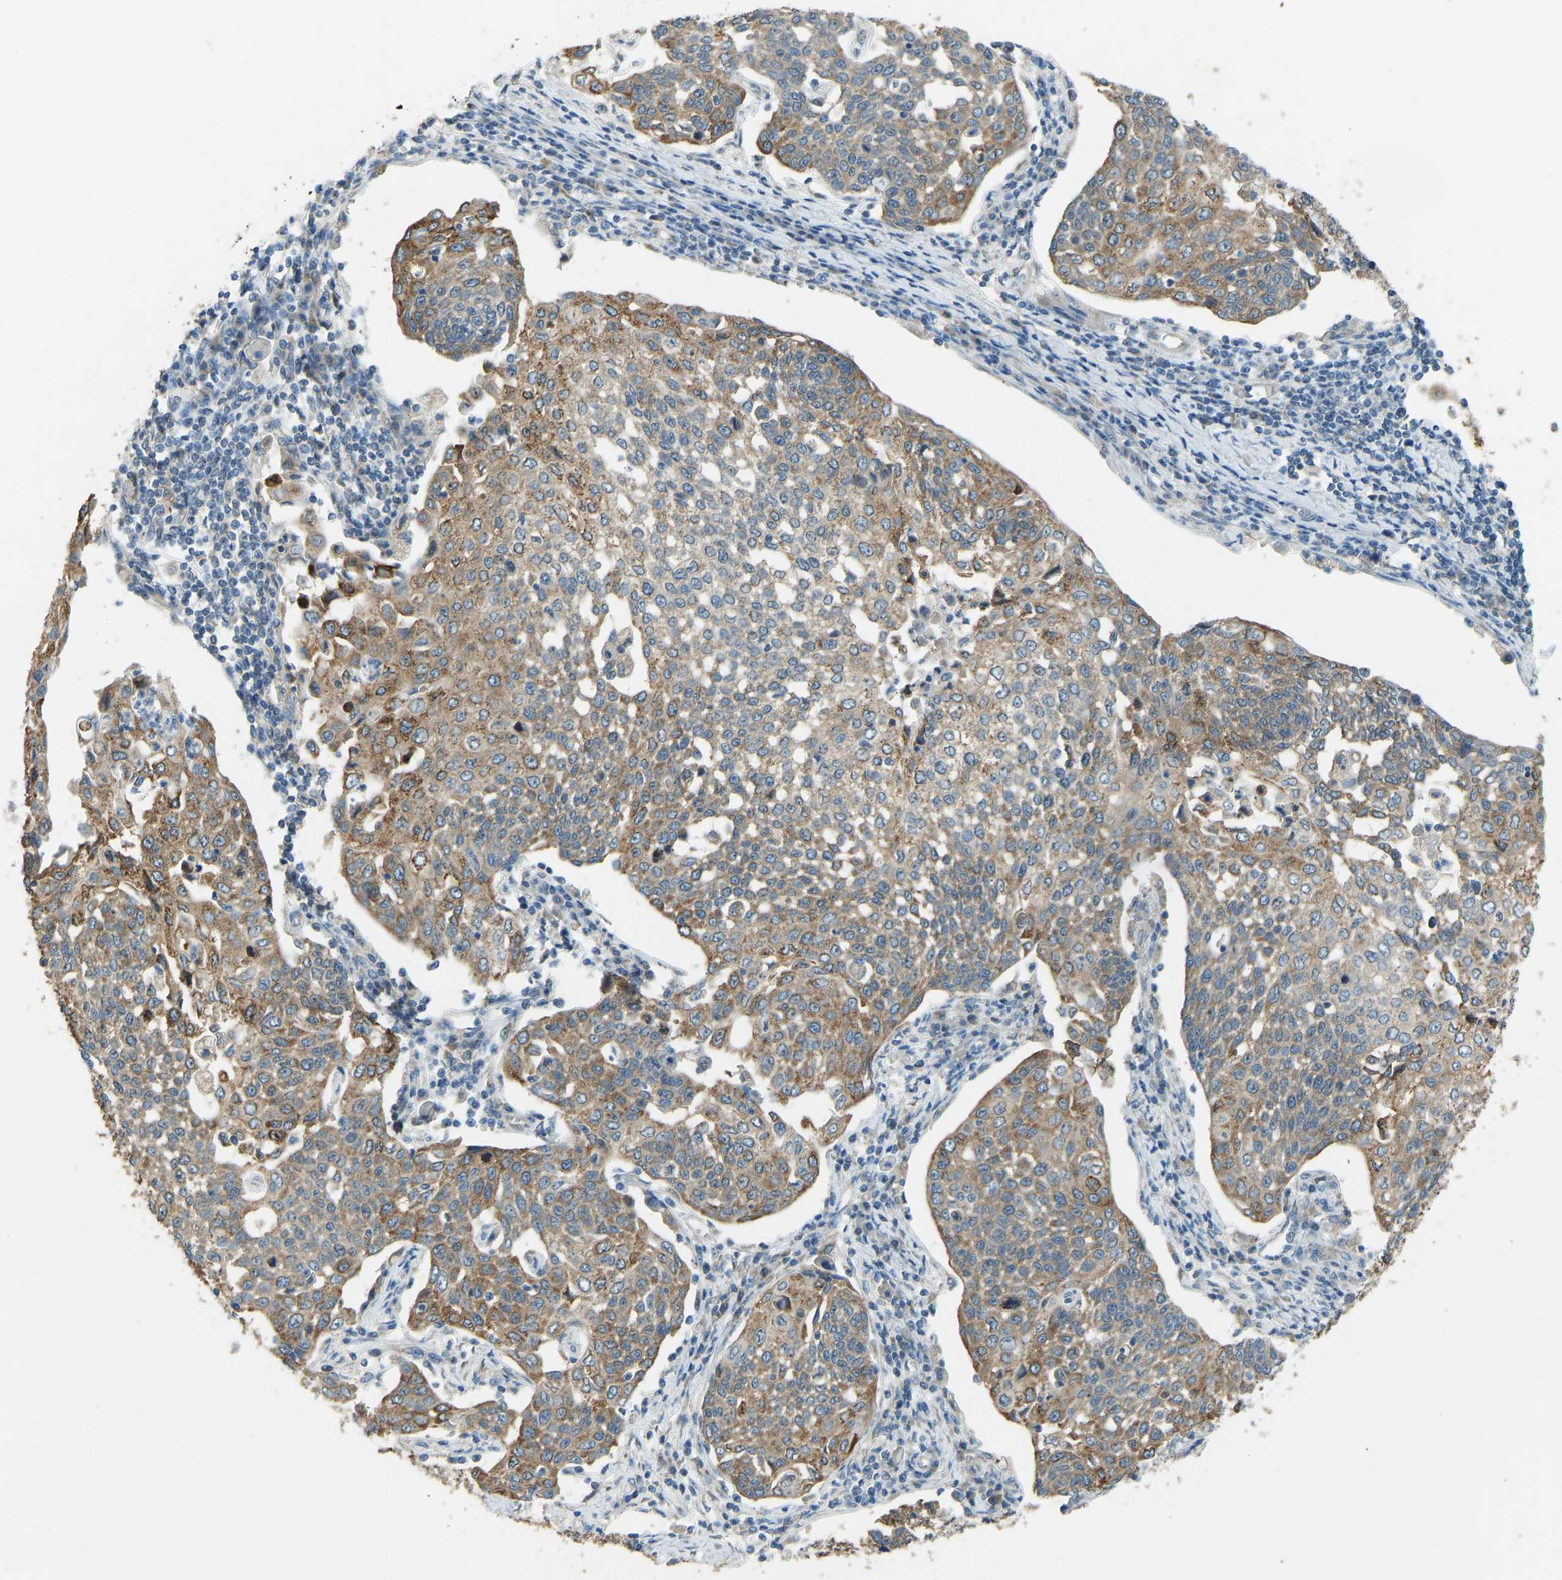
{"staining": {"intensity": "moderate", "quantity": ">75%", "location": "cytoplasmic/membranous"}, "tissue": "cervical cancer", "cell_type": "Tumor cells", "image_type": "cancer", "snomed": [{"axis": "morphology", "description": "Squamous cell carcinoma, NOS"}, {"axis": "topography", "description": "Cervix"}], "caption": "Cervical squamous cell carcinoma stained for a protein shows moderate cytoplasmic/membranous positivity in tumor cells.", "gene": "STAU2", "patient": {"sex": "female", "age": 34}}